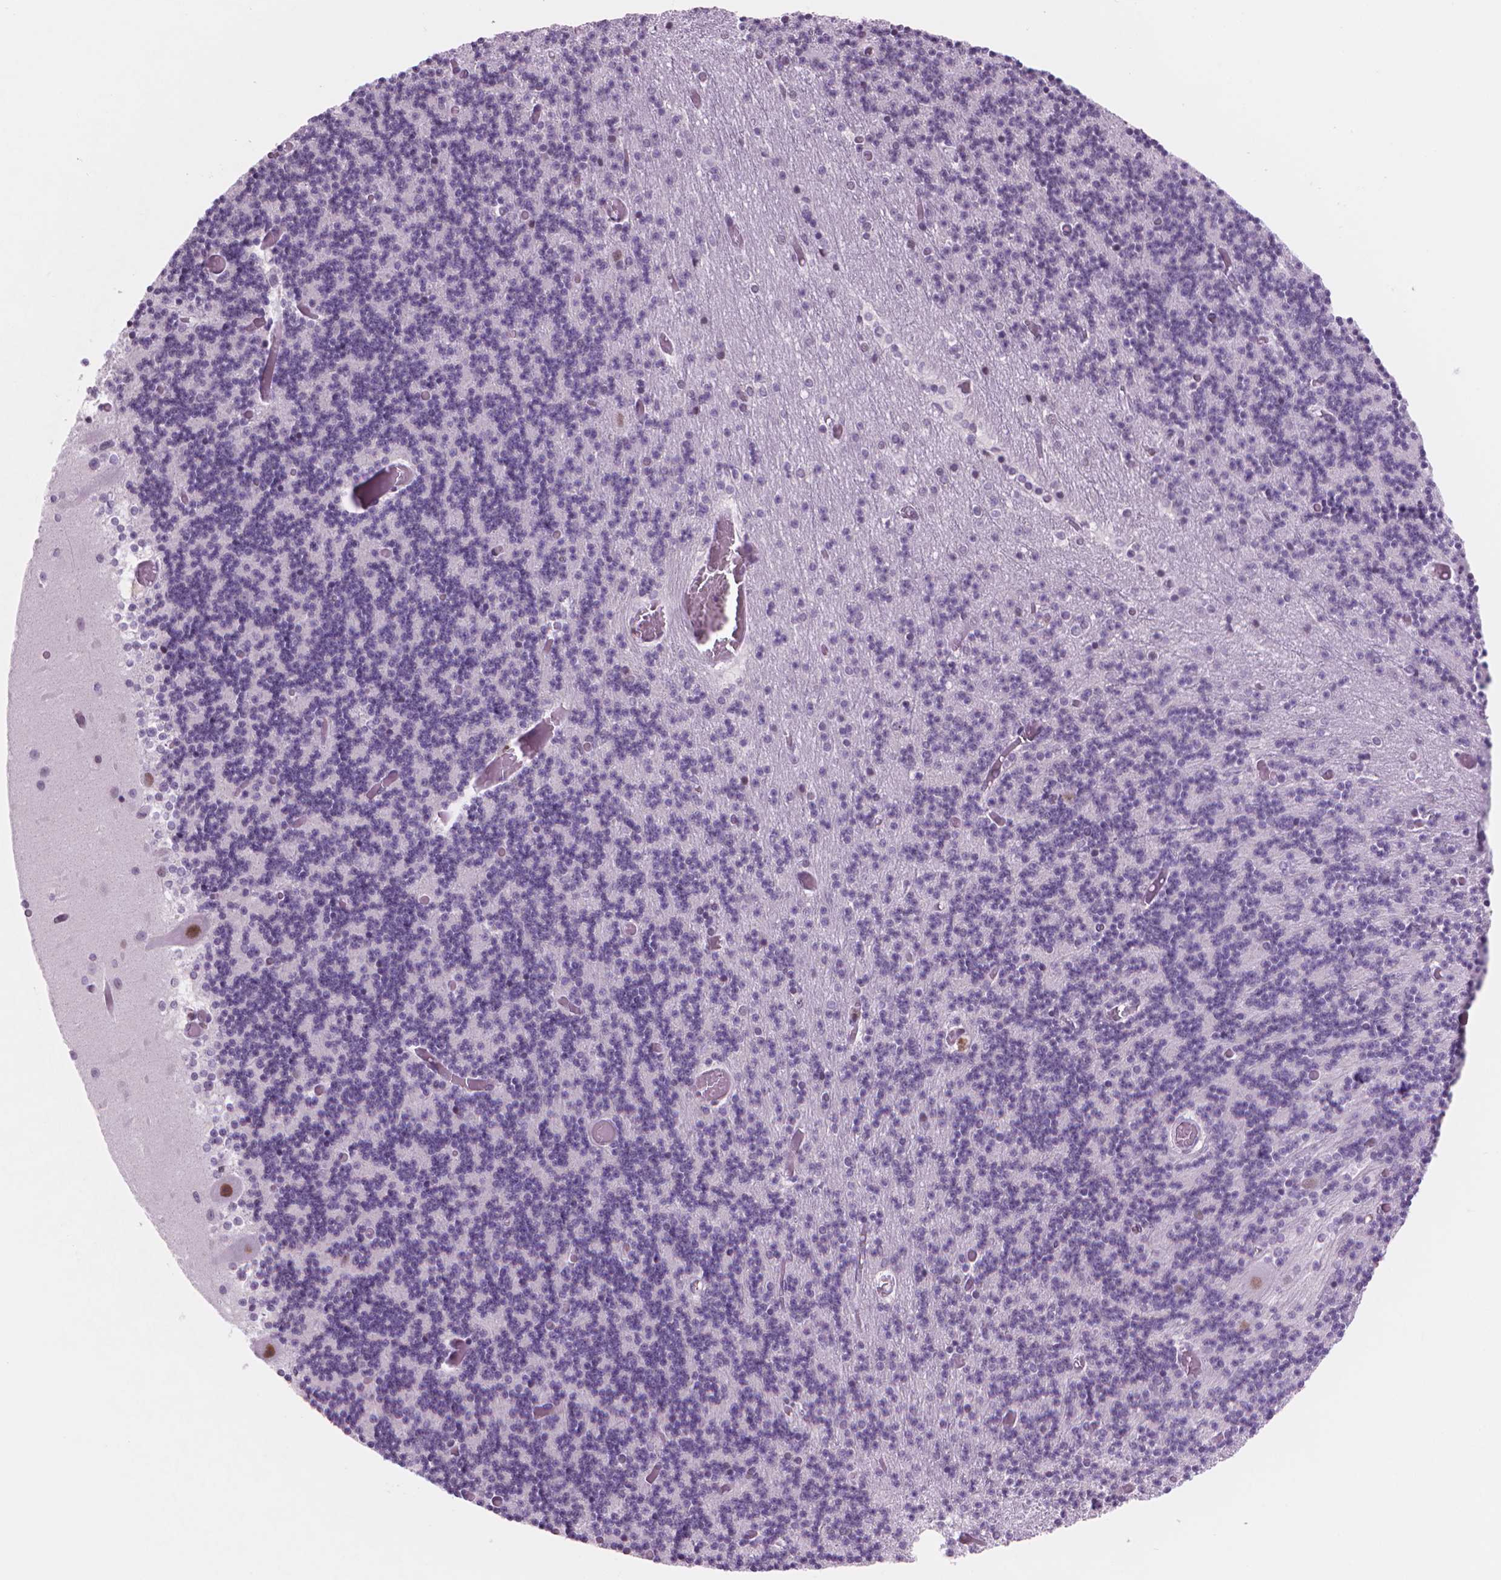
{"staining": {"intensity": "moderate", "quantity": "<25%", "location": "nuclear"}, "tissue": "cerebellum", "cell_type": "Cells in granular layer", "image_type": "normal", "snomed": [{"axis": "morphology", "description": "Normal tissue, NOS"}, {"axis": "topography", "description": "Cerebellum"}], "caption": "Unremarkable cerebellum was stained to show a protein in brown. There is low levels of moderate nuclear expression in about <25% of cells in granular layer. The staining was performed using DAB (3,3'-diaminobenzidine) to visualize the protein expression in brown, while the nuclei were stained in blue with hematoxylin (Magnification: 20x).", "gene": "POLR3D", "patient": {"sex": "female", "age": 28}}